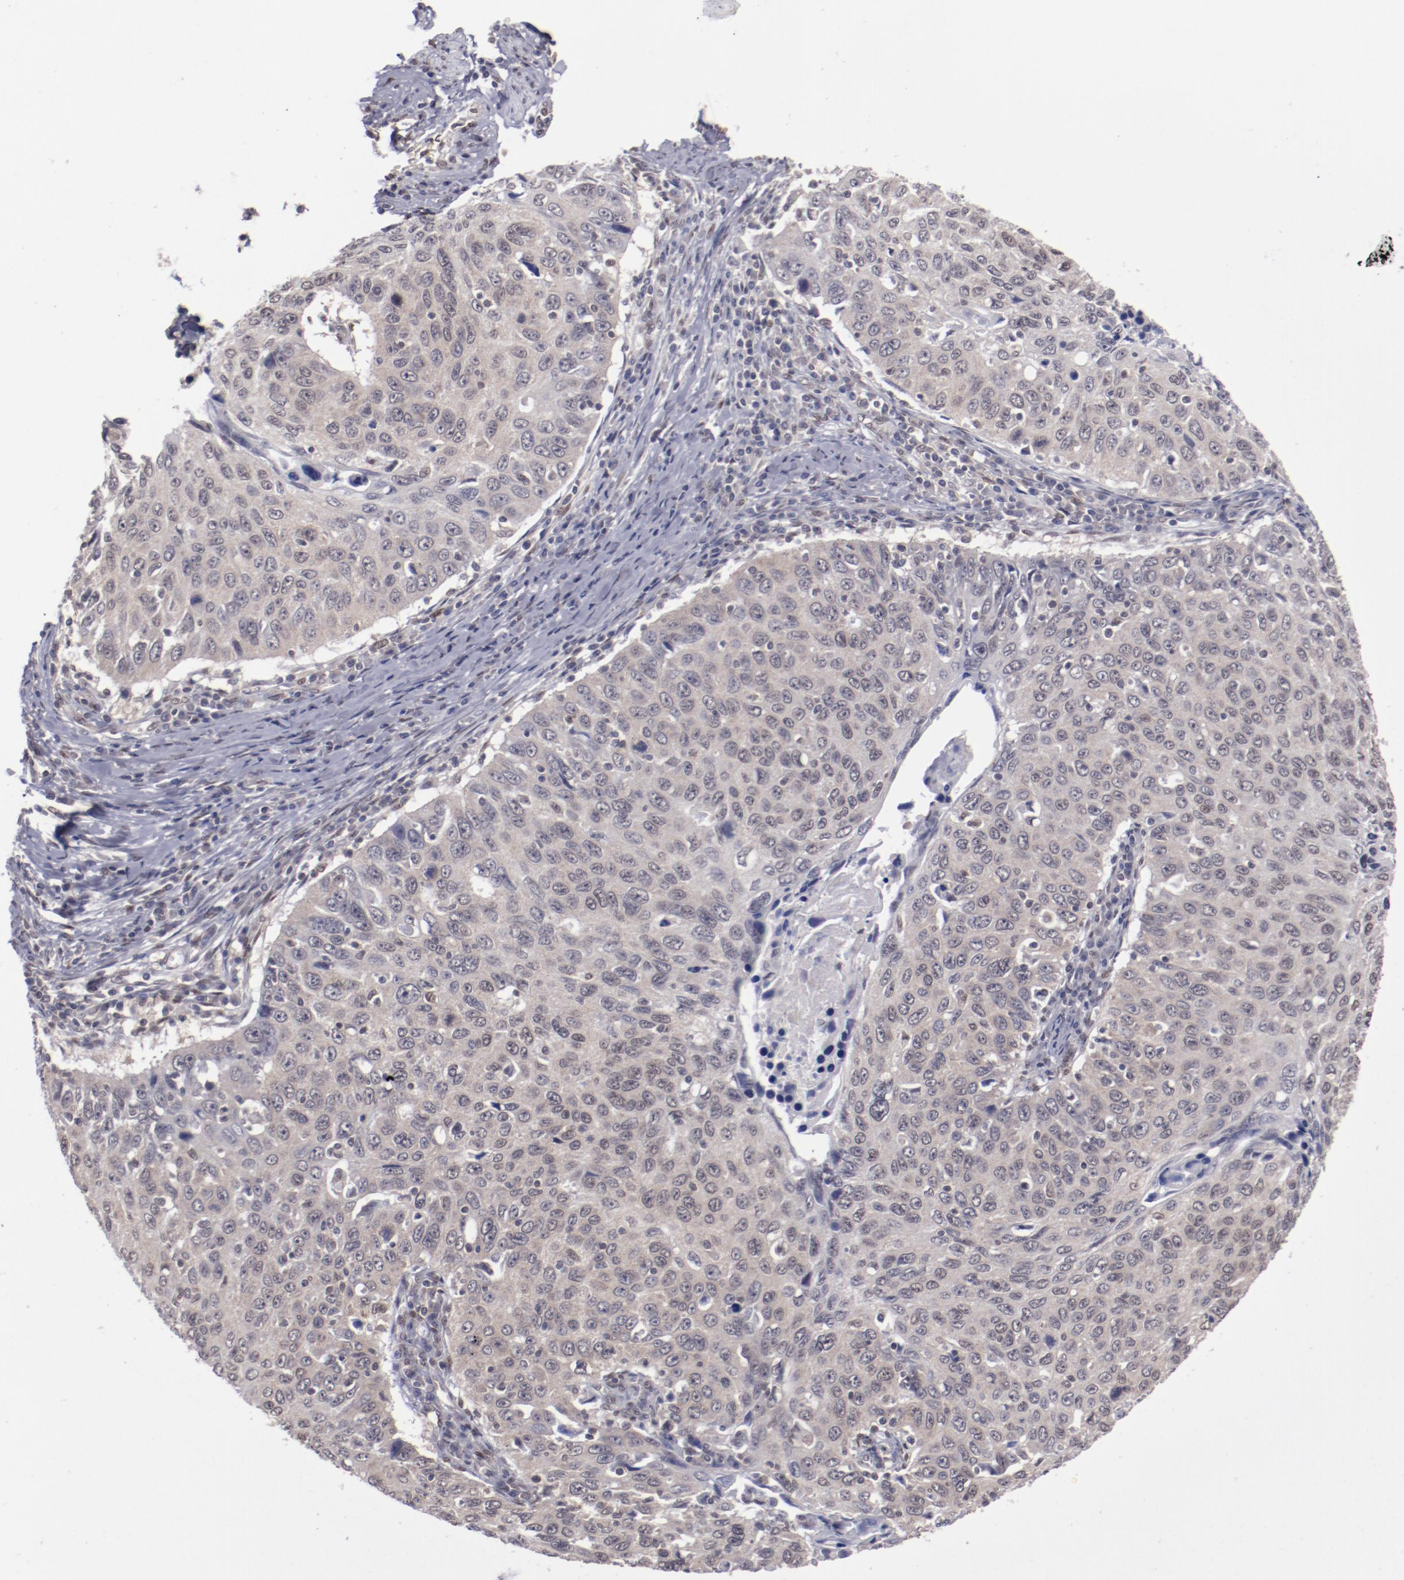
{"staining": {"intensity": "negative", "quantity": "none", "location": "none"}, "tissue": "cervical cancer", "cell_type": "Tumor cells", "image_type": "cancer", "snomed": [{"axis": "morphology", "description": "Squamous cell carcinoma, NOS"}, {"axis": "topography", "description": "Cervix"}], "caption": "An image of cervical squamous cell carcinoma stained for a protein reveals no brown staining in tumor cells.", "gene": "ARNT", "patient": {"sex": "female", "age": 53}}